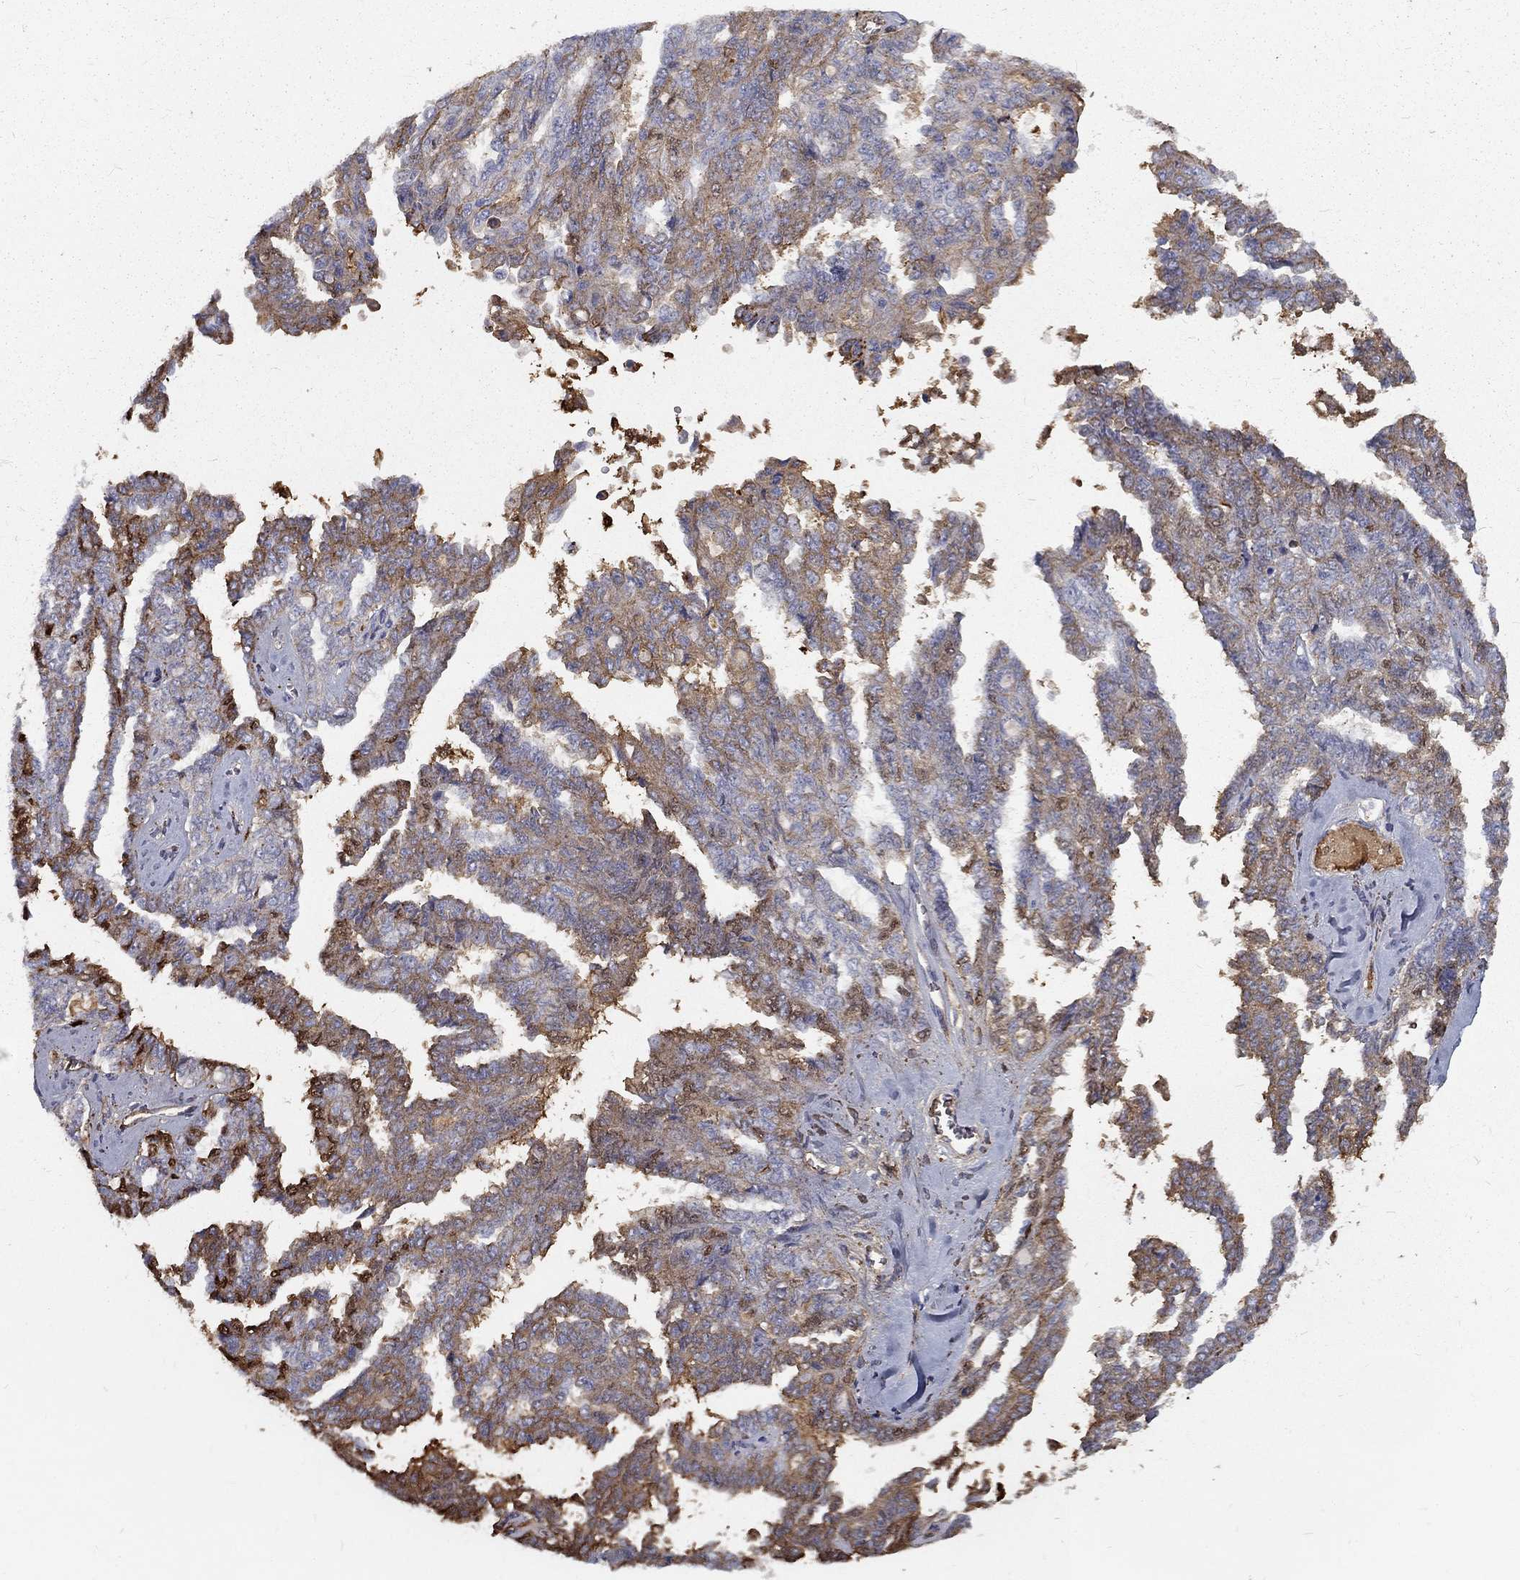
{"staining": {"intensity": "strong", "quantity": "25%-75%", "location": "cytoplasmic/membranous"}, "tissue": "ovarian cancer", "cell_type": "Tumor cells", "image_type": "cancer", "snomed": [{"axis": "morphology", "description": "Cystadenocarcinoma, serous, NOS"}, {"axis": "topography", "description": "Ovary"}], "caption": "A high amount of strong cytoplasmic/membranous expression is identified in approximately 25%-75% of tumor cells in ovarian cancer tissue. (DAB IHC, brown staining for protein, blue staining for nuclei).", "gene": "EPDR1", "patient": {"sex": "female", "age": 71}}